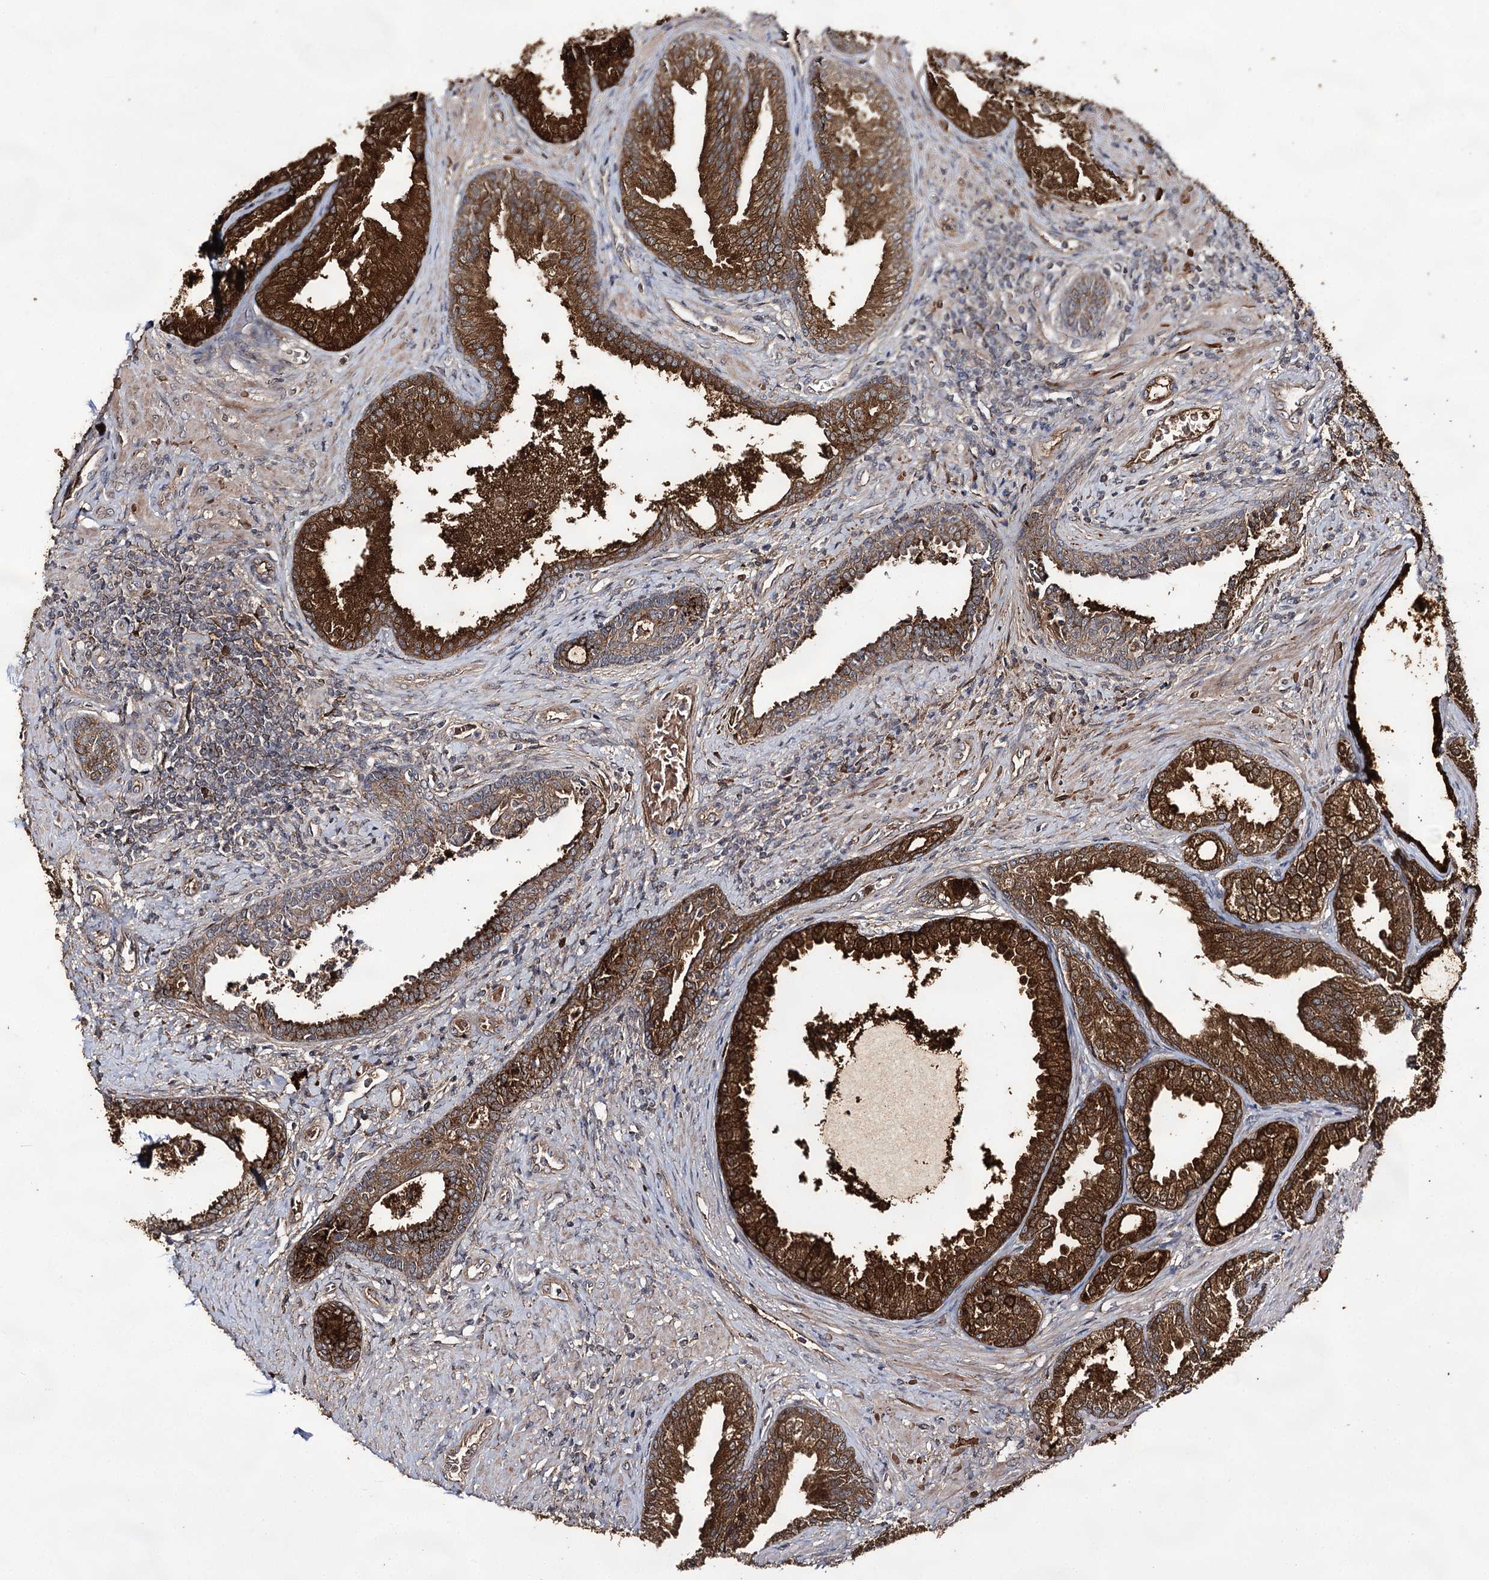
{"staining": {"intensity": "strong", "quantity": ">75%", "location": "cytoplasmic/membranous"}, "tissue": "prostate", "cell_type": "Glandular cells", "image_type": "normal", "snomed": [{"axis": "morphology", "description": "Normal tissue, NOS"}, {"axis": "topography", "description": "Prostate"}], "caption": "This image displays IHC staining of normal prostate, with high strong cytoplasmic/membranous staining in about >75% of glandular cells.", "gene": "ACTR6", "patient": {"sex": "male", "age": 76}}